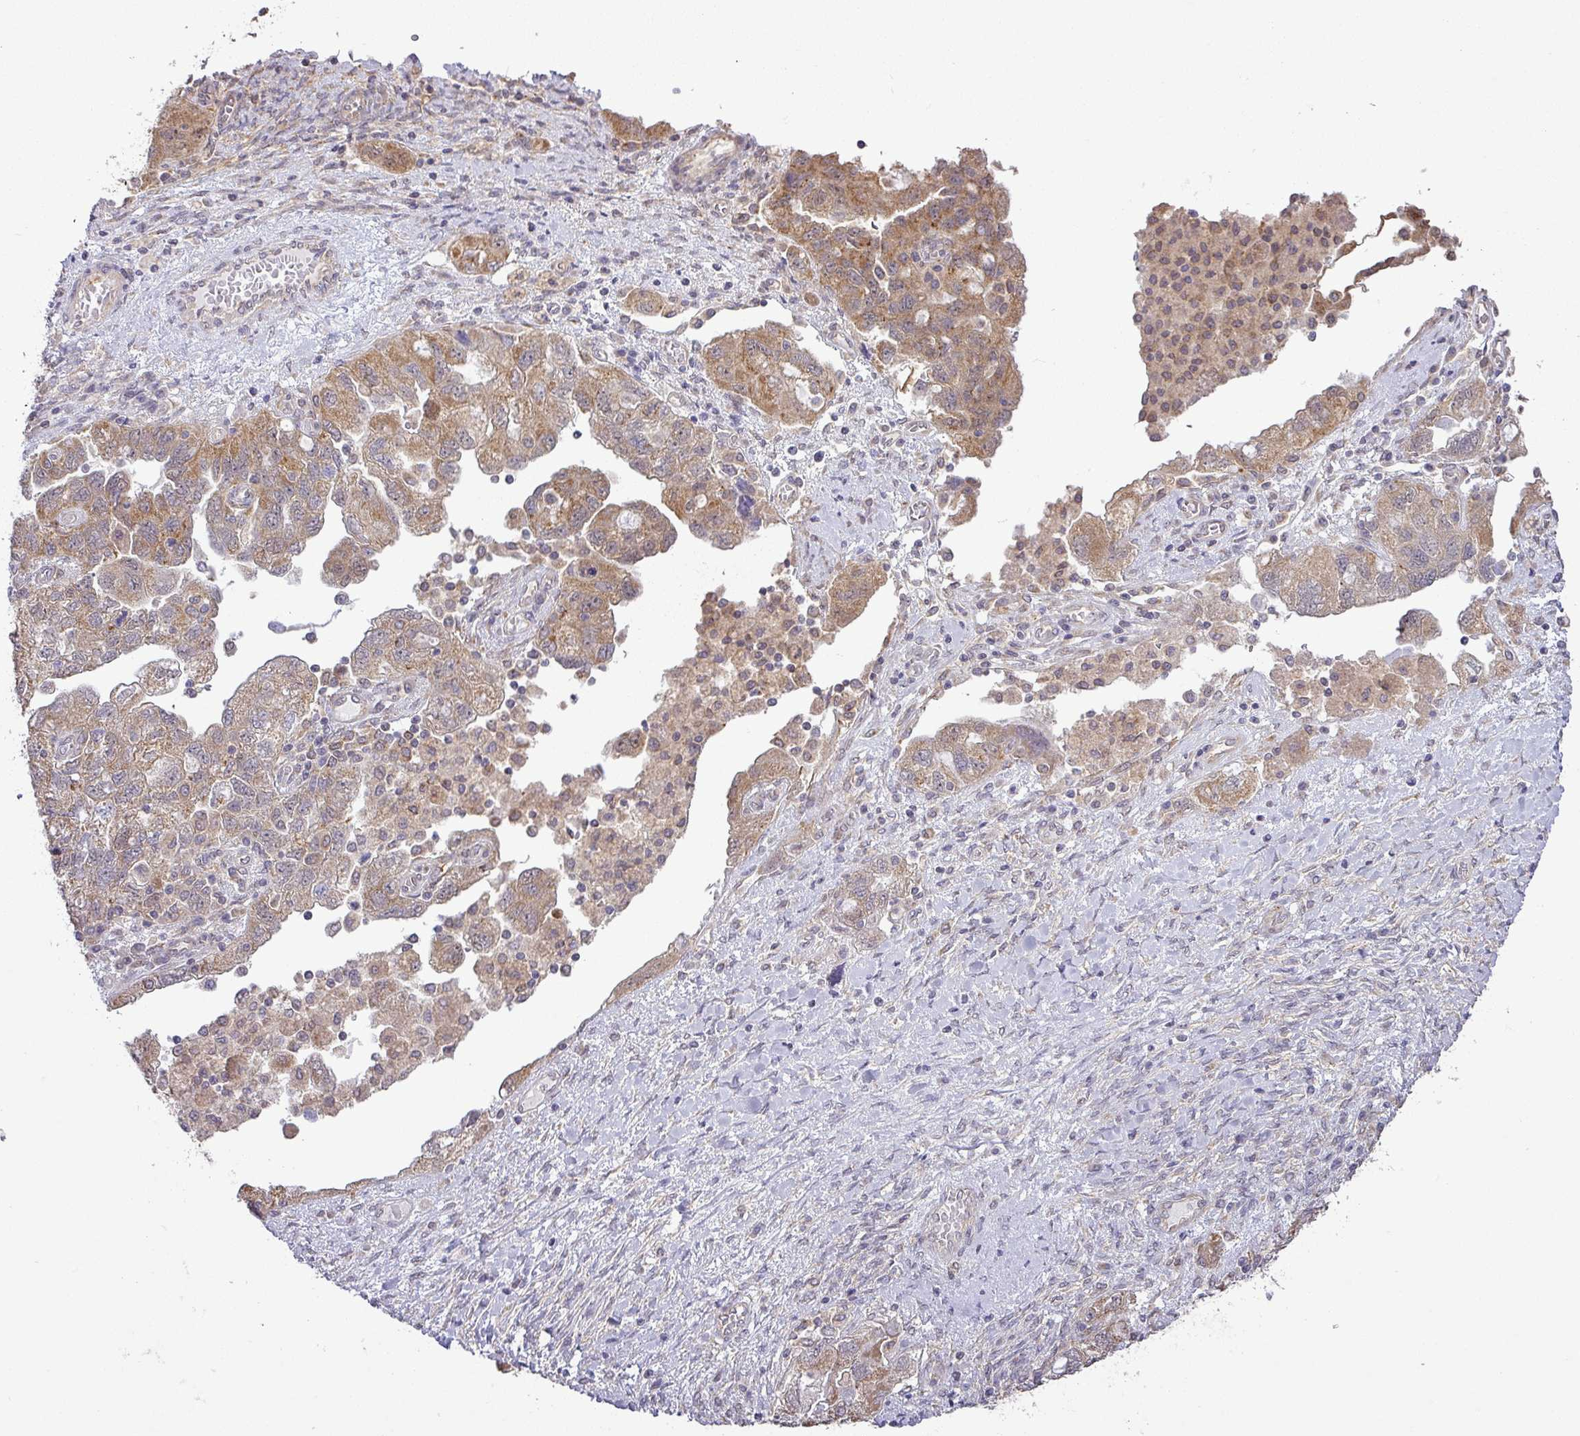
{"staining": {"intensity": "moderate", "quantity": ">75%", "location": "cytoplasmic/membranous"}, "tissue": "ovarian cancer", "cell_type": "Tumor cells", "image_type": "cancer", "snomed": [{"axis": "morphology", "description": "Carcinoma, NOS"}, {"axis": "morphology", "description": "Cystadenocarcinoma, serous, NOS"}, {"axis": "topography", "description": "Ovary"}], "caption": "Ovarian cancer tissue demonstrates moderate cytoplasmic/membranous expression in about >75% of tumor cells, visualized by immunohistochemistry. (Stains: DAB in brown, nuclei in blue, Microscopy: brightfield microscopy at high magnification).", "gene": "GALNT12", "patient": {"sex": "female", "age": 69}}